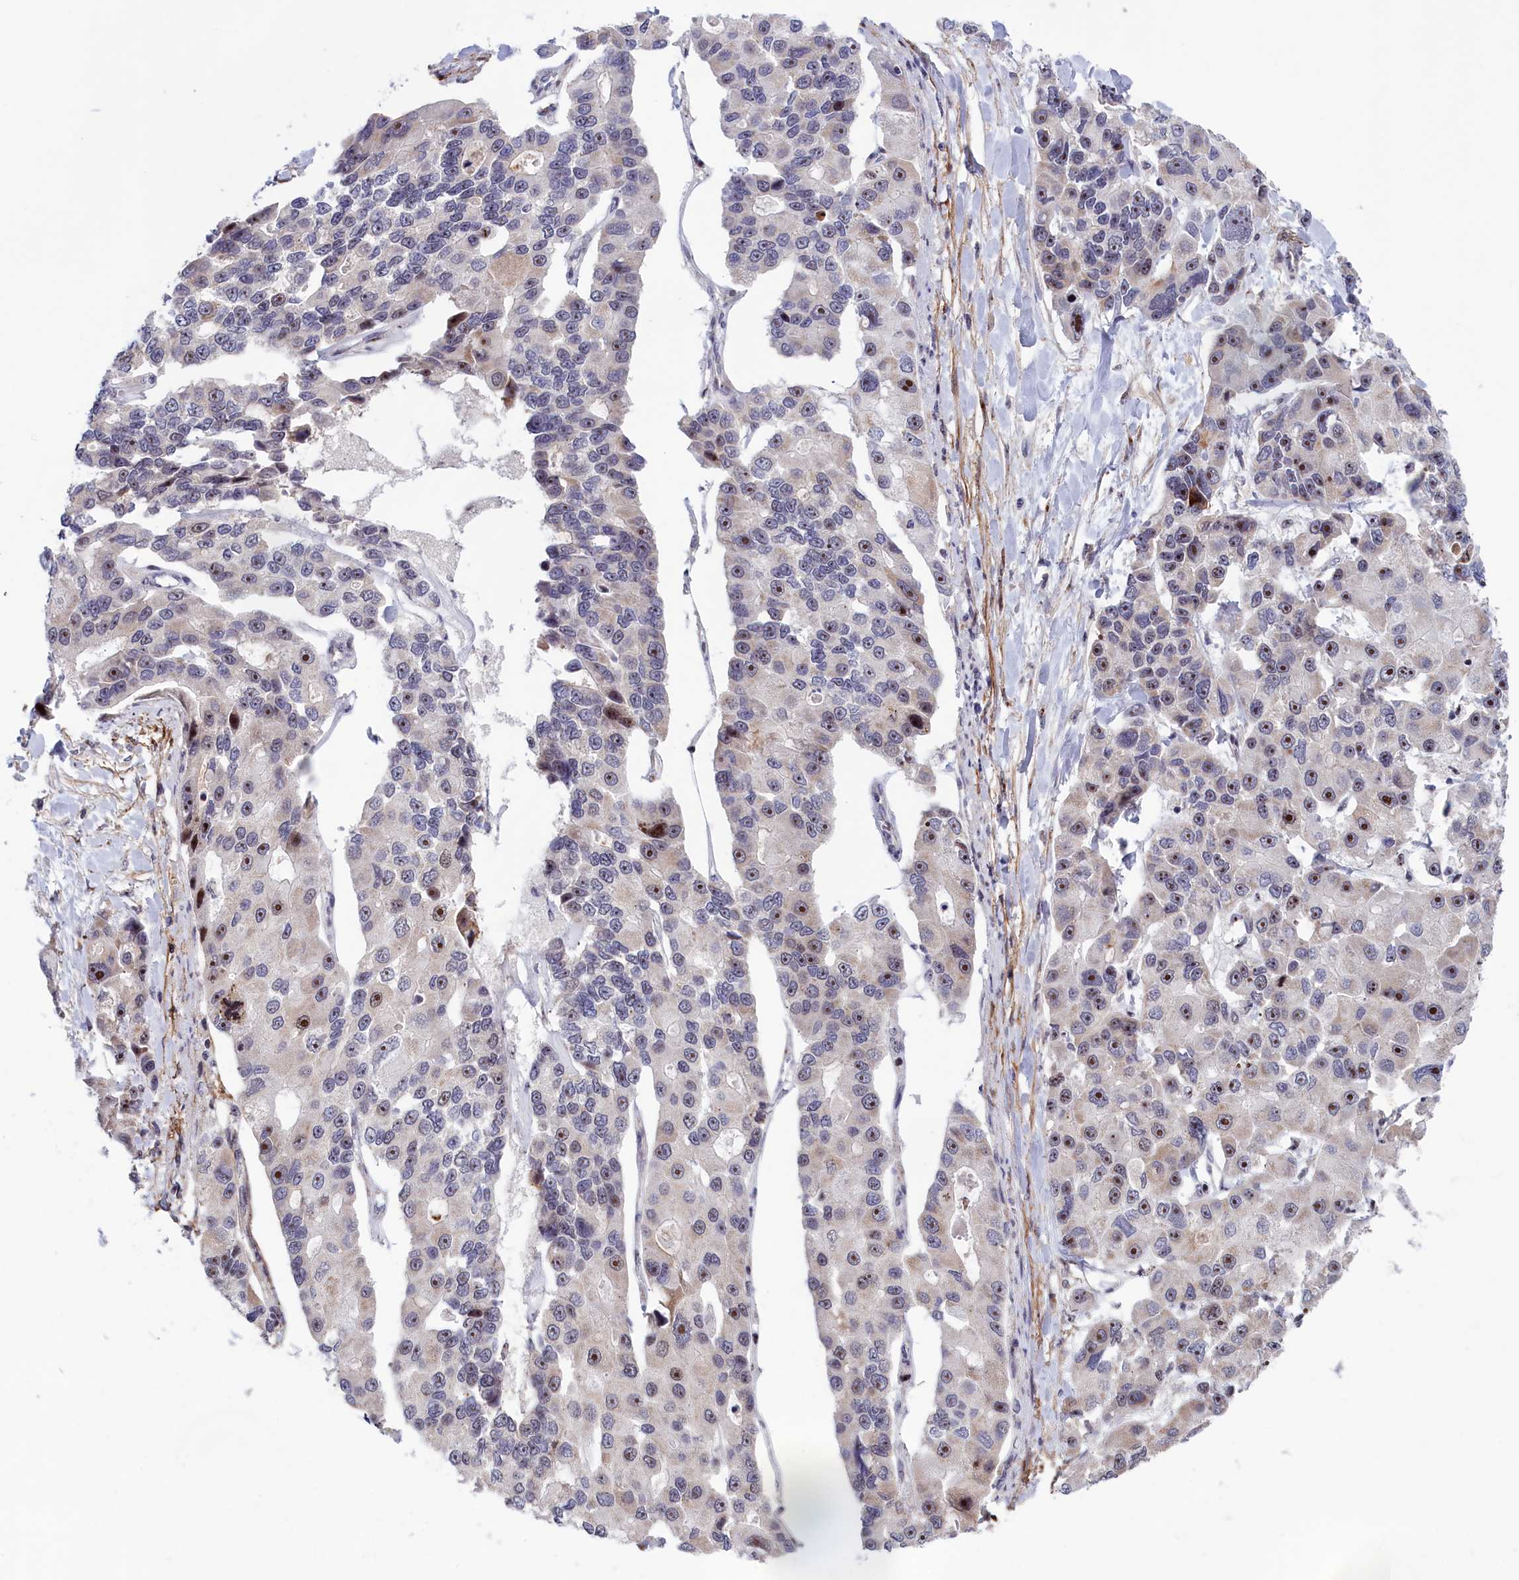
{"staining": {"intensity": "strong", "quantity": "25%-75%", "location": "nuclear"}, "tissue": "lung cancer", "cell_type": "Tumor cells", "image_type": "cancer", "snomed": [{"axis": "morphology", "description": "Adenocarcinoma, NOS"}, {"axis": "topography", "description": "Lung"}], "caption": "Strong nuclear staining is present in about 25%-75% of tumor cells in lung cancer (adenocarcinoma).", "gene": "PPAN", "patient": {"sex": "female", "age": 54}}